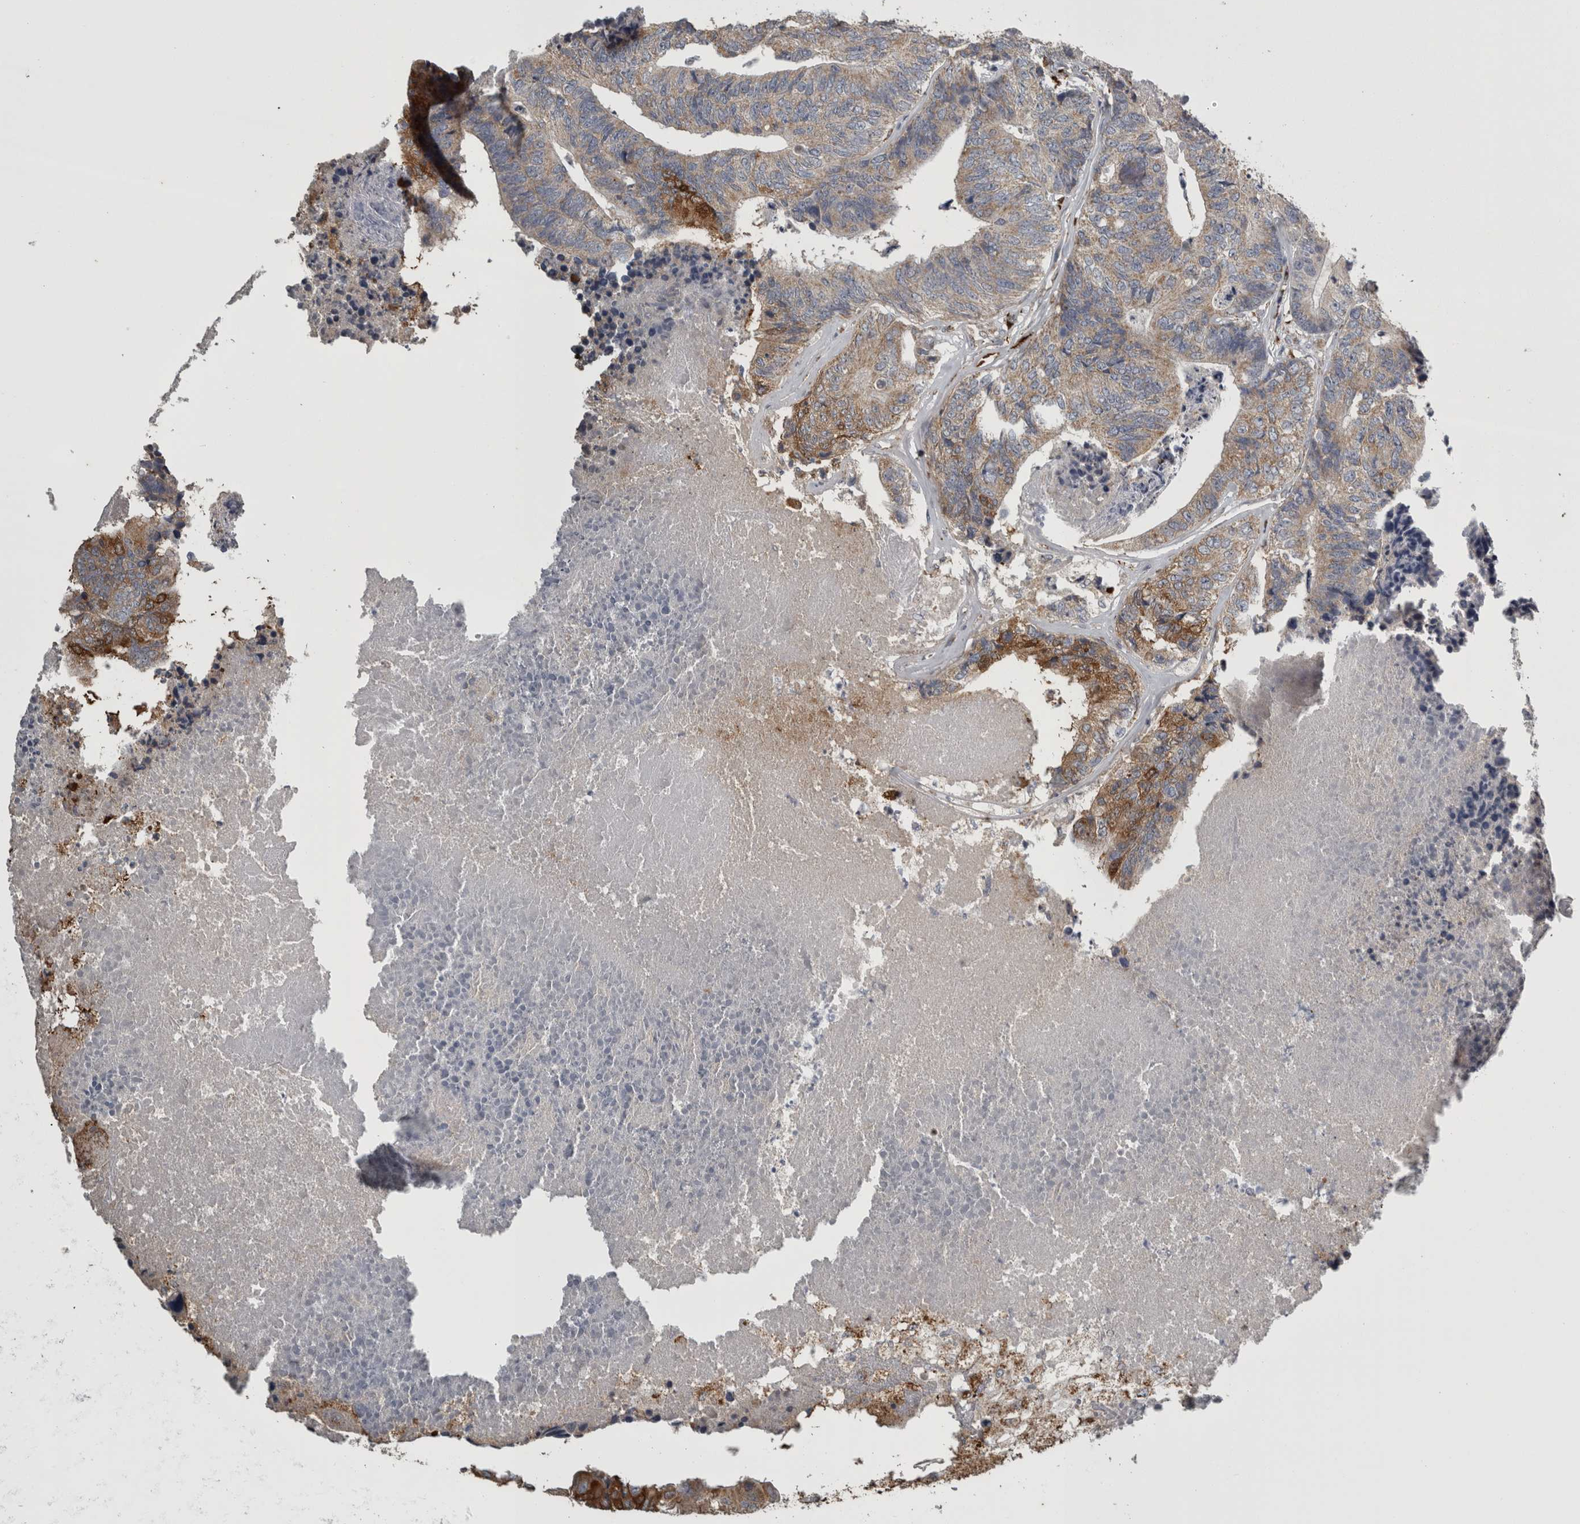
{"staining": {"intensity": "weak", "quantity": ">75%", "location": "cytoplasmic/membranous"}, "tissue": "colorectal cancer", "cell_type": "Tumor cells", "image_type": "cancer", "snomed": [{"axis": "morphology", "description": "Adenocarcinoma, NOS"}, {"axis": "topography", "description": "Colon"}], "caption": "Immunohistochemistry (IHC) histopathology image of adenocarcinoma (colorectal) stained for a protein (brown), which reveals low levels of weak cytoplasmic/membranous staining in about >75% of tumor cells.", "gene": "FRK", "patient": {"sex": "female", "age": 67}}